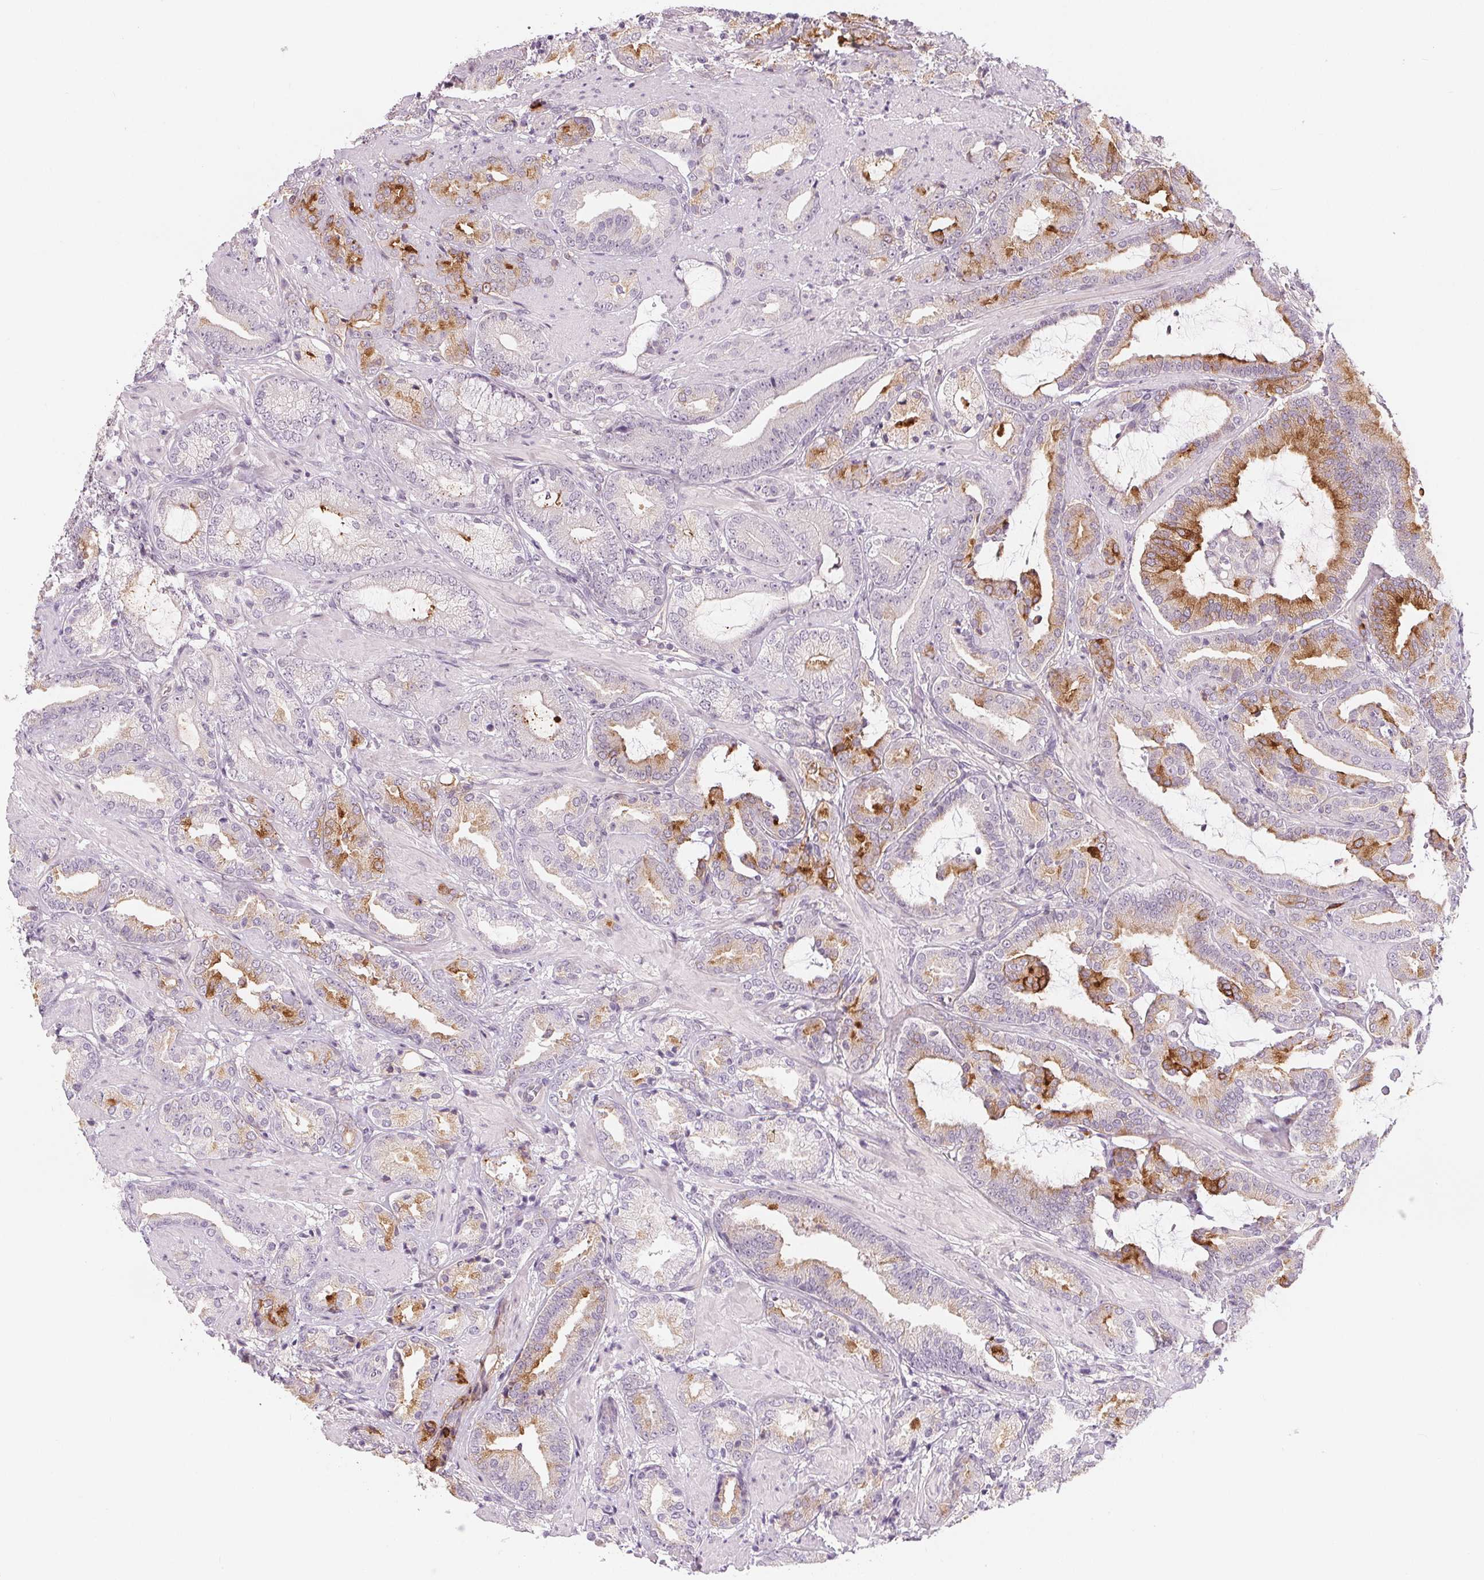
{"staining": {"intensity": "strong", "quantity": "<25%", "location": "cytoplasmic/membranous"}, "tissue": "prostate cancer", "cell_type": "Tumor cells", "image_type": "cancer", "snomed": [{"axis": "morphology", "description": "Adenocarcinoma, High grade"}, {"axis": "topography", "description": "Prostate"}], "caption": "DAB immunohistochemical staining of prostate cancer (high-grade adenocarcinoma) demonstrates strong cytoplasmic/membranous protein positivity in approximately <25% of tumor cells.", "gene": "CFC1", "patient": {"sex": "male", "age": 56}}